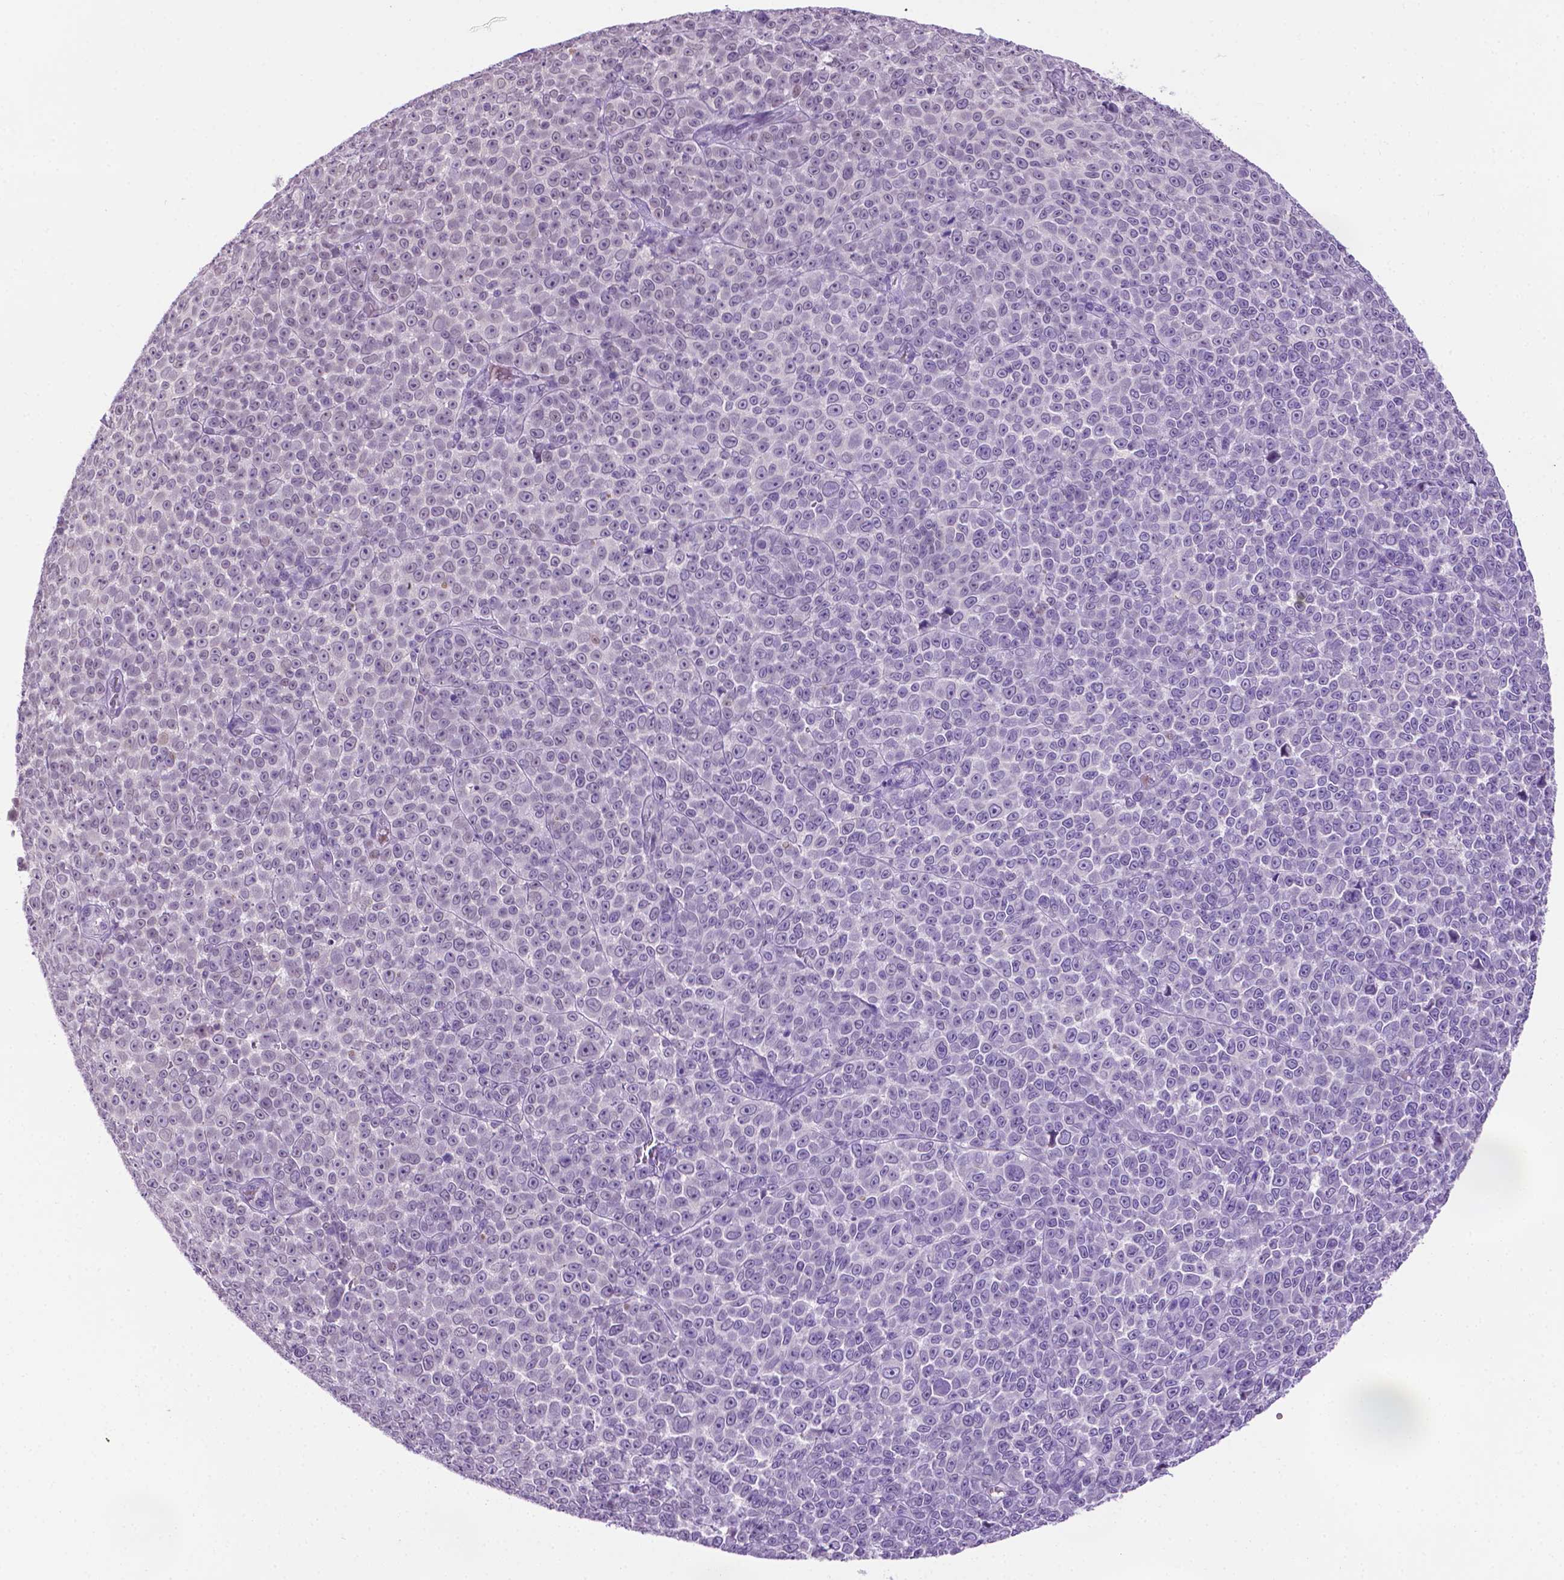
{"staining": {"intensity": "negative", "quantity": "none", "location": "none"}, "tissue": "melanoma", "cell_type": "Tumor cells", "image_type": "cancer", "snomed": [{"axis": "morphology", "description": "Malignant melanoma, NOS"}, {"axis": "topography", "description": "Skin"}], "caption": "High power microscopy photomicrograph of an IHC photomicrograph of malignant melanoma, revealing no significant staining in tumor cells.", "gene": "MMP27", "patient": {"sex": "female", "age": 95}}